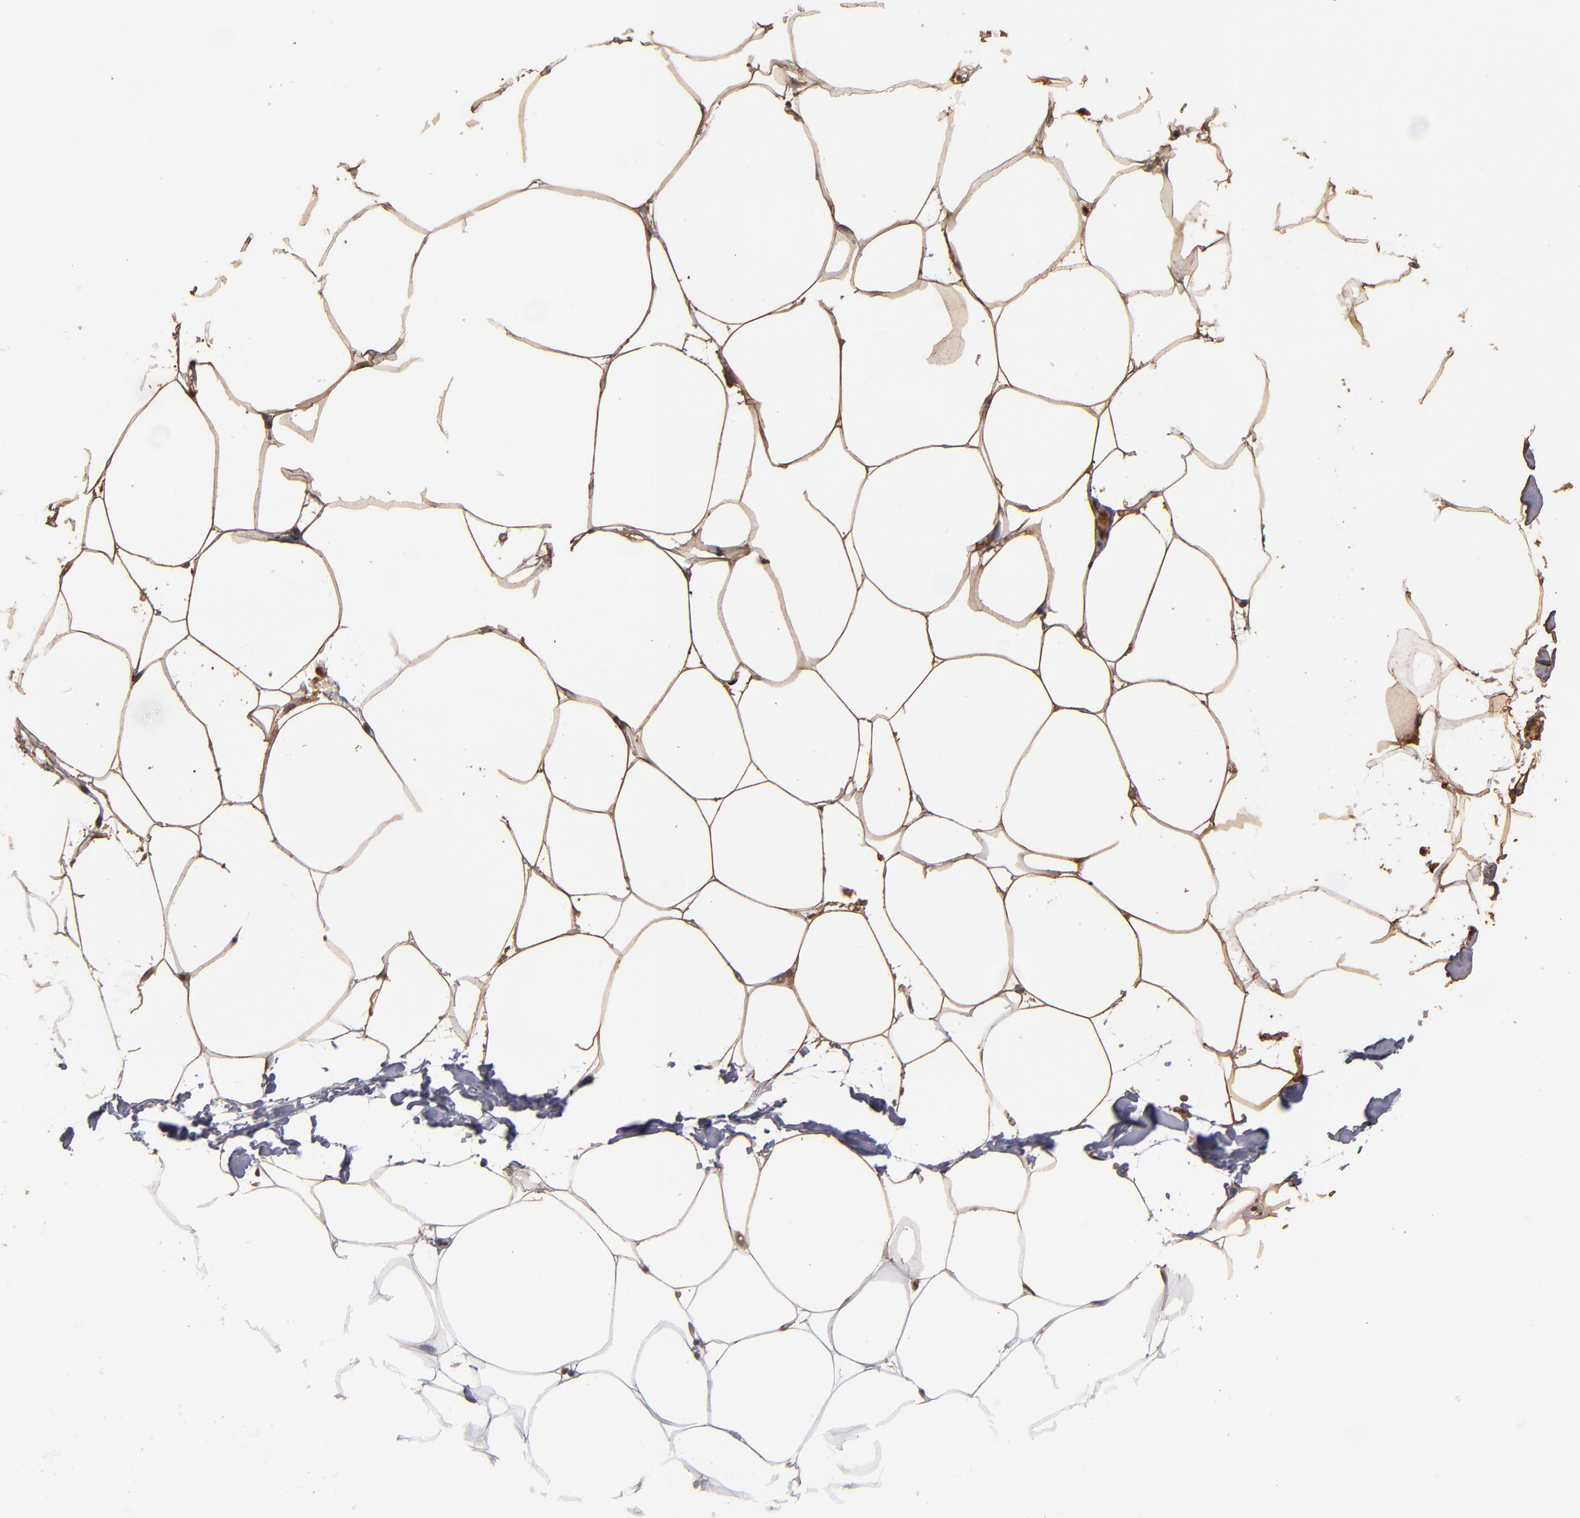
{"staining": {"intensity": "strong", "quantity": ">75%", "location": "cytoplasmic/membranous"}, "tissue": "adipose tissue", "cell_type": "Adipocytes", "image_type": "normal", "snomed": [{"axis": "morphology", "description": "Normal tissue, NOS"}, {"axis": "morphology", "description": "Duct carcinoma"}, {"axis": "topography", "description": "Breast"}, {"axis": "topography", "description": "Adipose tissue"}], "caption": "Adipose tissue stained with immunohistochemistry (IHC) reveals strong cytoplasmic/membranous expression in about >75% of adipocytes. (DAB (3,3'-diaminobenzidine) IHC, brown staining for protein, blue staining for nuclei).", "gene": "EAPP", "patient": {"sex": "female", "age": 37}}